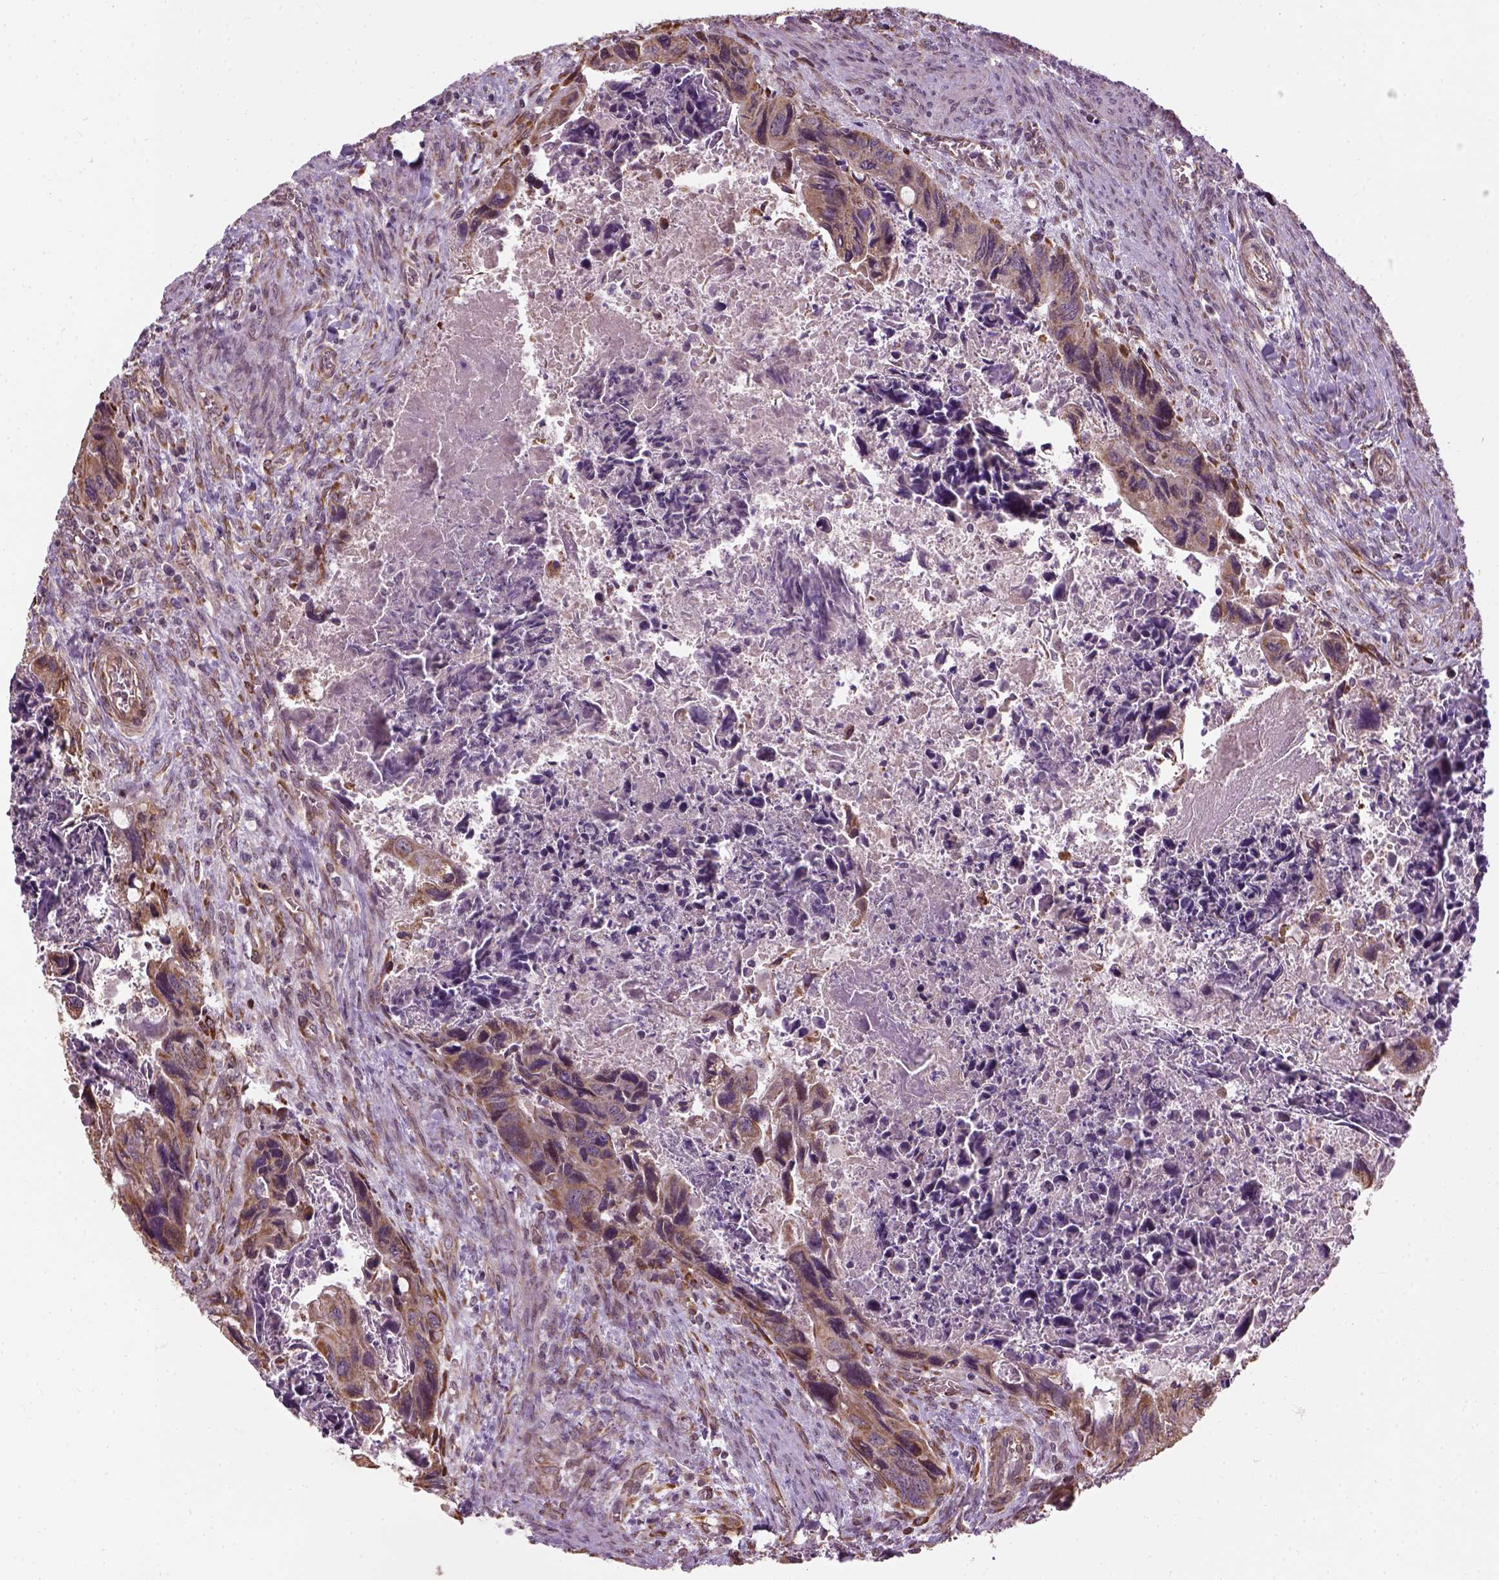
{"staining": {"intensity": "weak", "quantity": "25%-75%", "location": "cytoplasmic/membranous"}, "tissue": "colorectal cancer", "cell_type": "Tumor cells", "image_type": "cancer", "snomed": [{"axis": "morphology", "description": "Adenocarcinoma, NOS"}, {"axis": "topography", "description": "Rectum"}], "caption": "A low amount of weak cytoplasmic/membranous positivity is seen in about 25%-75% of tumor cells in colorectal adenocarcinoma tissue.", "gene": "XK", "patient": {"sex": "male", "age": 62}}